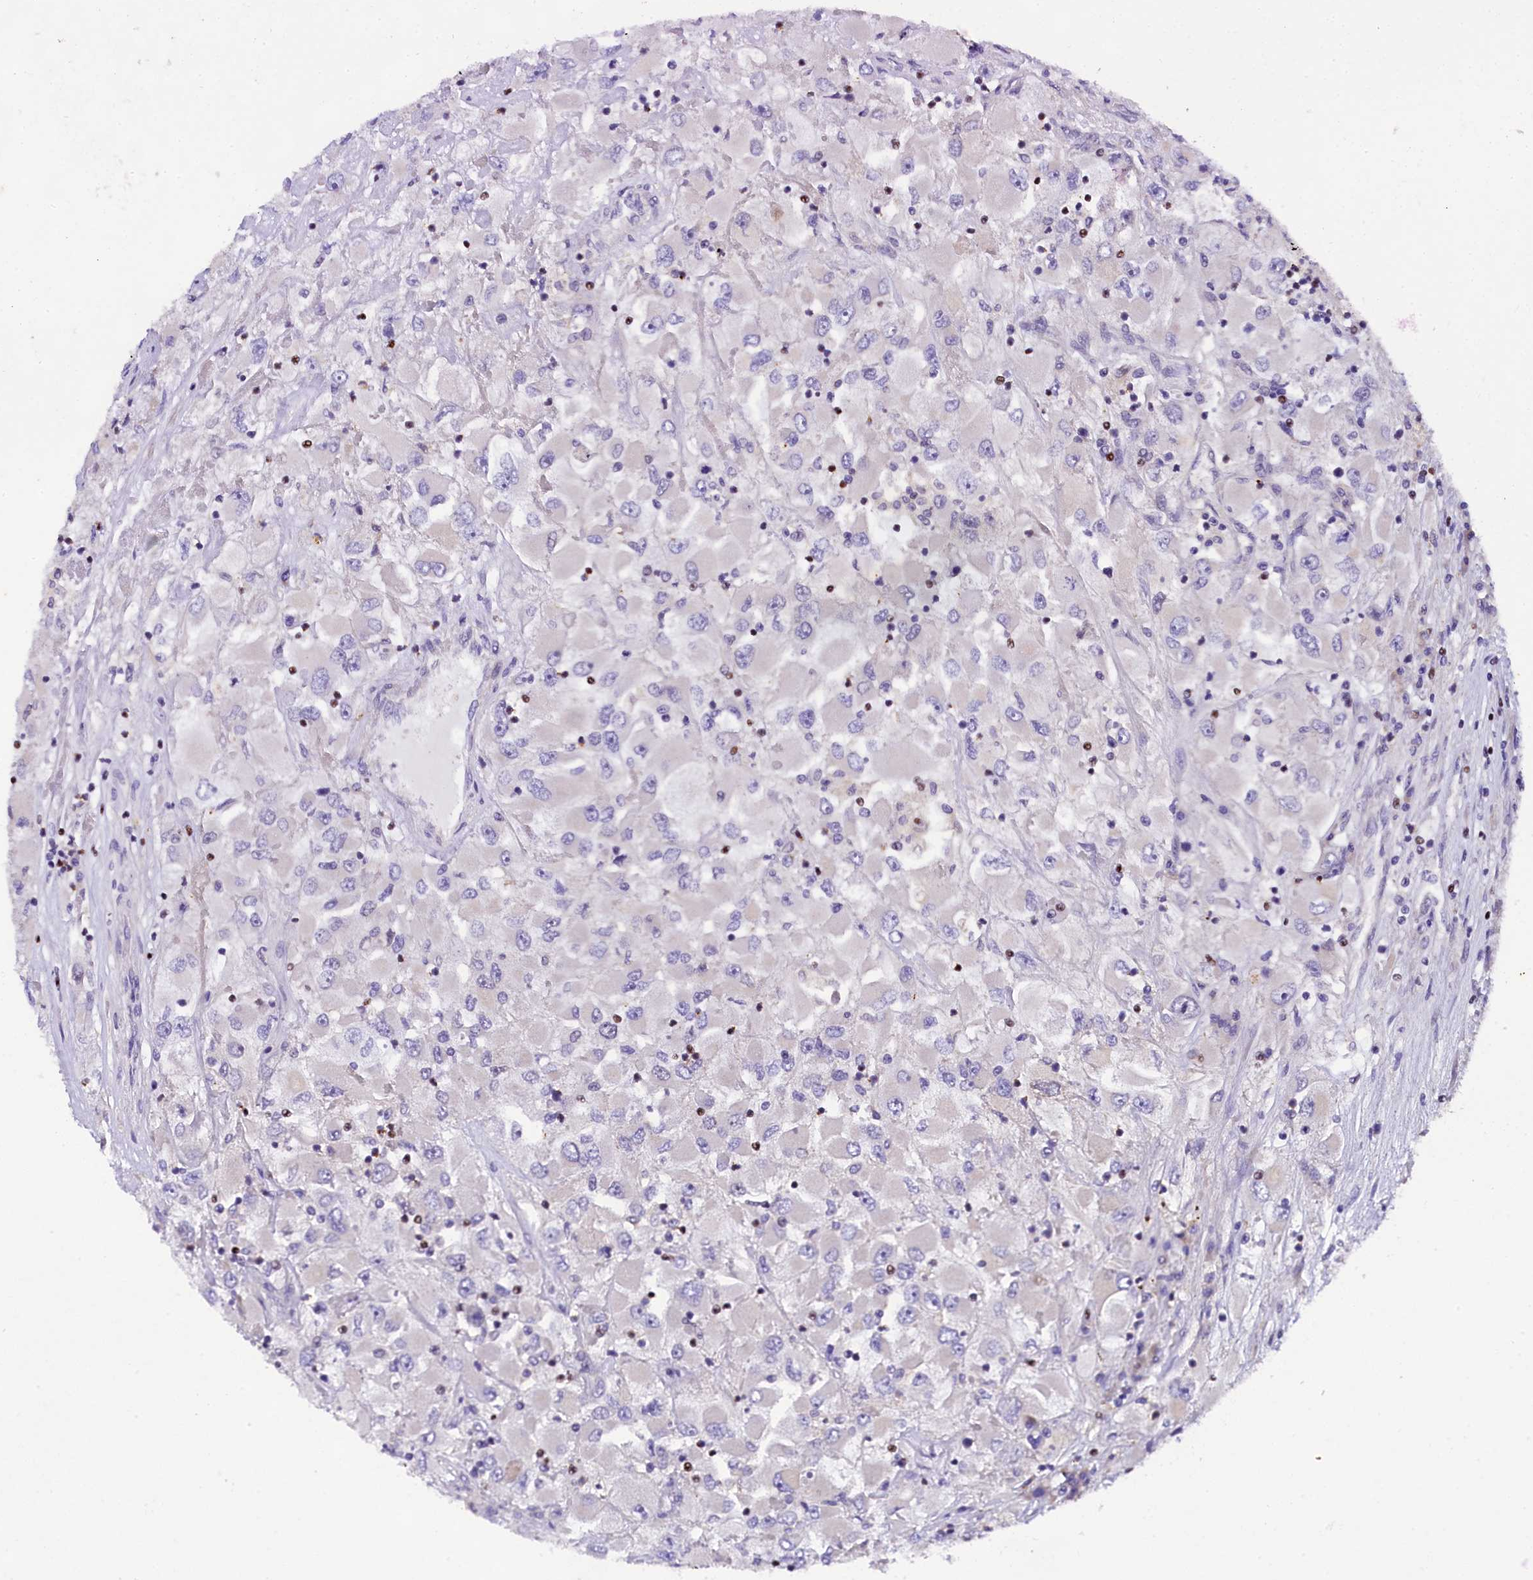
{"staining": {"intensity": "negative", "quantity": "none", "location": "none"}, "tissue": "renal cancer", "cell_type": "Tumor cells", "image_type": "cancer", "snomed": [{"axis": "morphology", "description": "Adenocarcinoma, NOS"}, {"axis": "topography", "description": "Kidney"}], "caption": "A high-resolution histopathology image shows IHC staining of renal cancer, which shows no significant positivity in tumor cells.", "gene": "SP4", "patient": {"sex": "female", "age": 52}}